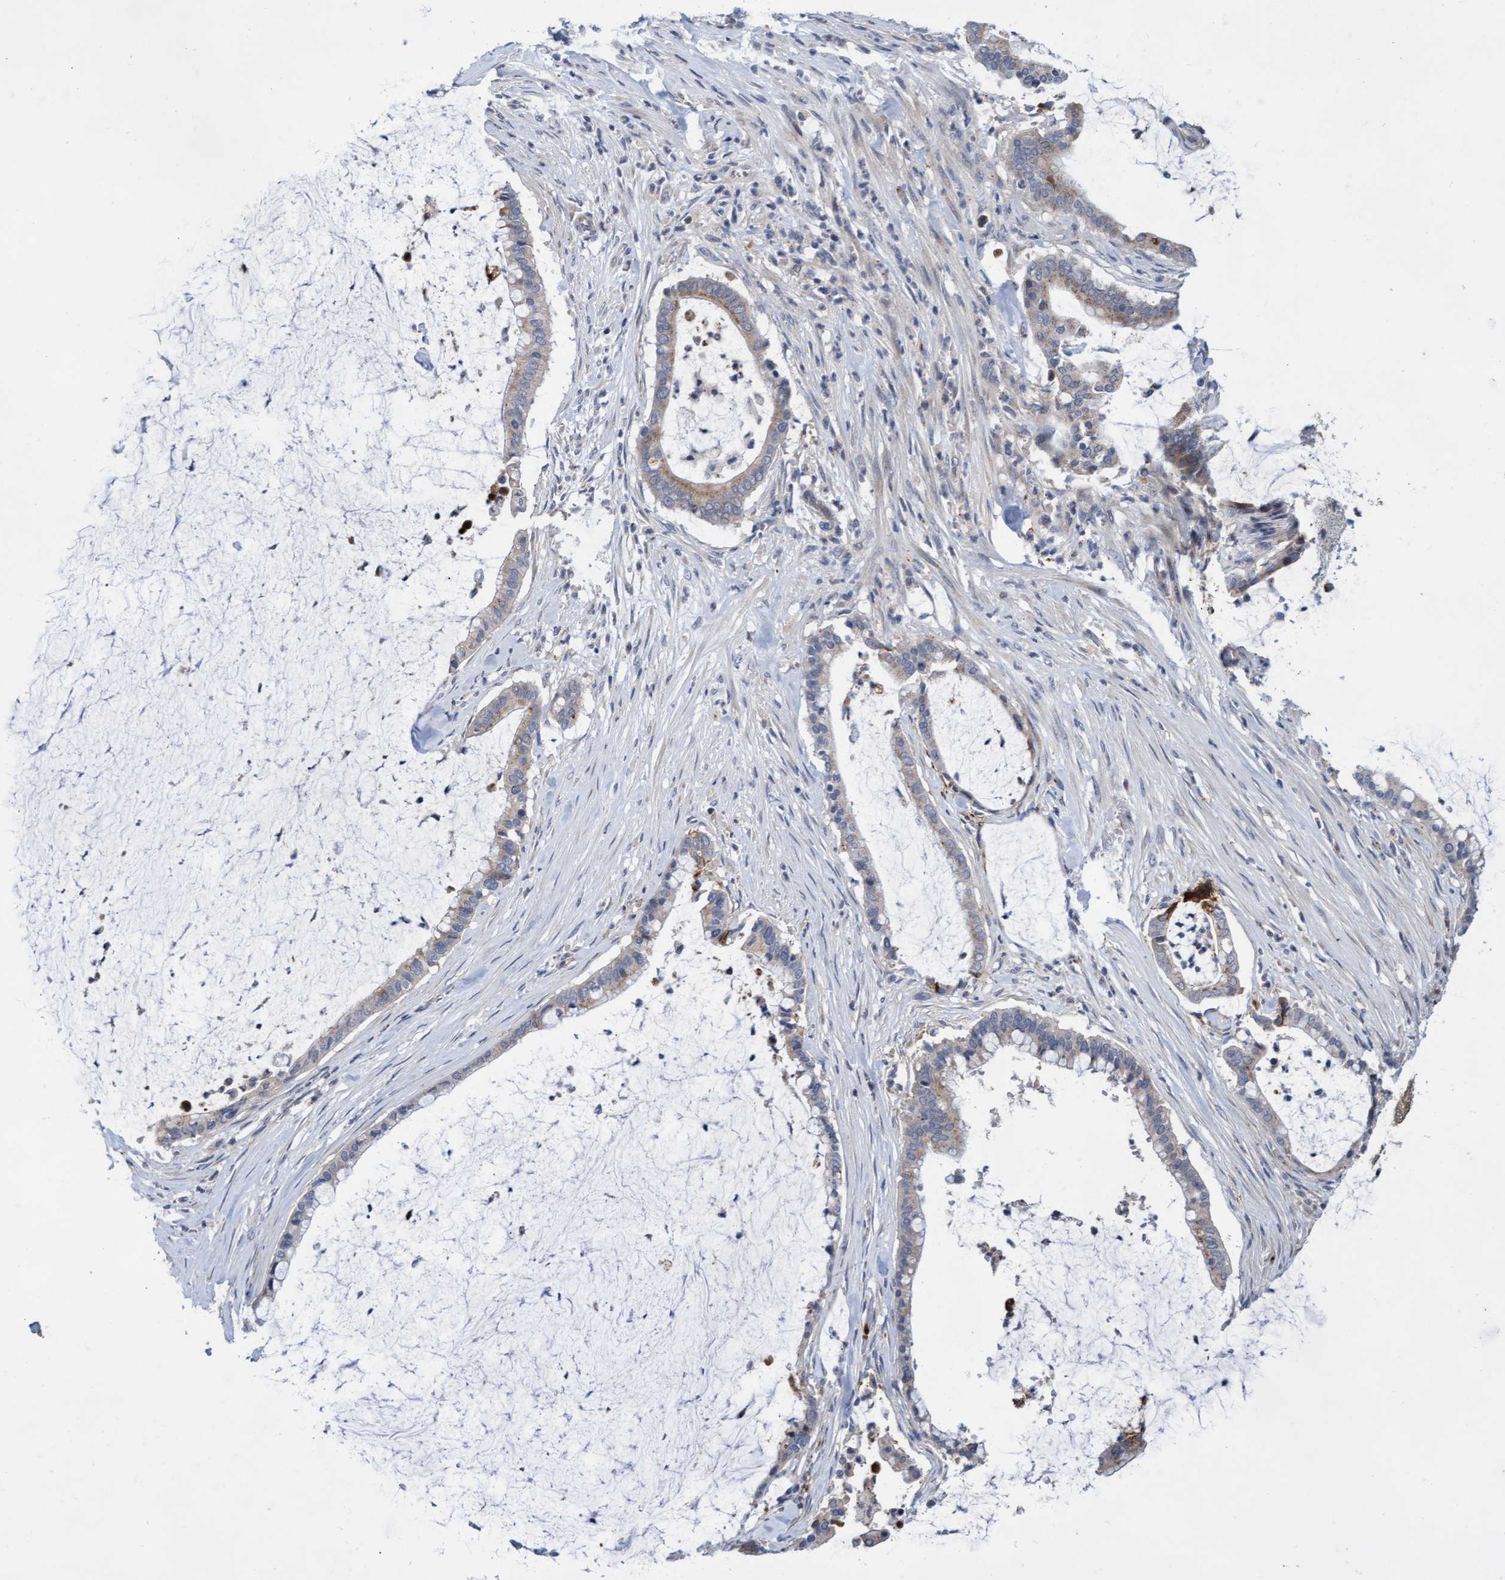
{"staining": {"intensity": "weak", "quantity": "<25%", "location": "cytoplasmic/membranous"}, "tissue": "pancreatic cancer", "cell_type": "Tumor cells", "image_type": "cancer", "snomed": [{"axis": "morphology", "description": "Adenocarcinoma, NOS"}, {"axis": "topography", "description": "Pancreas"}], "caption": "Micrograph shows no protein staining in tumor cells of pancreatic cancer (adenocarcinoma) tissue.", "gene": "ABCF2", "patient": {"sex": "male", "age": 41}}